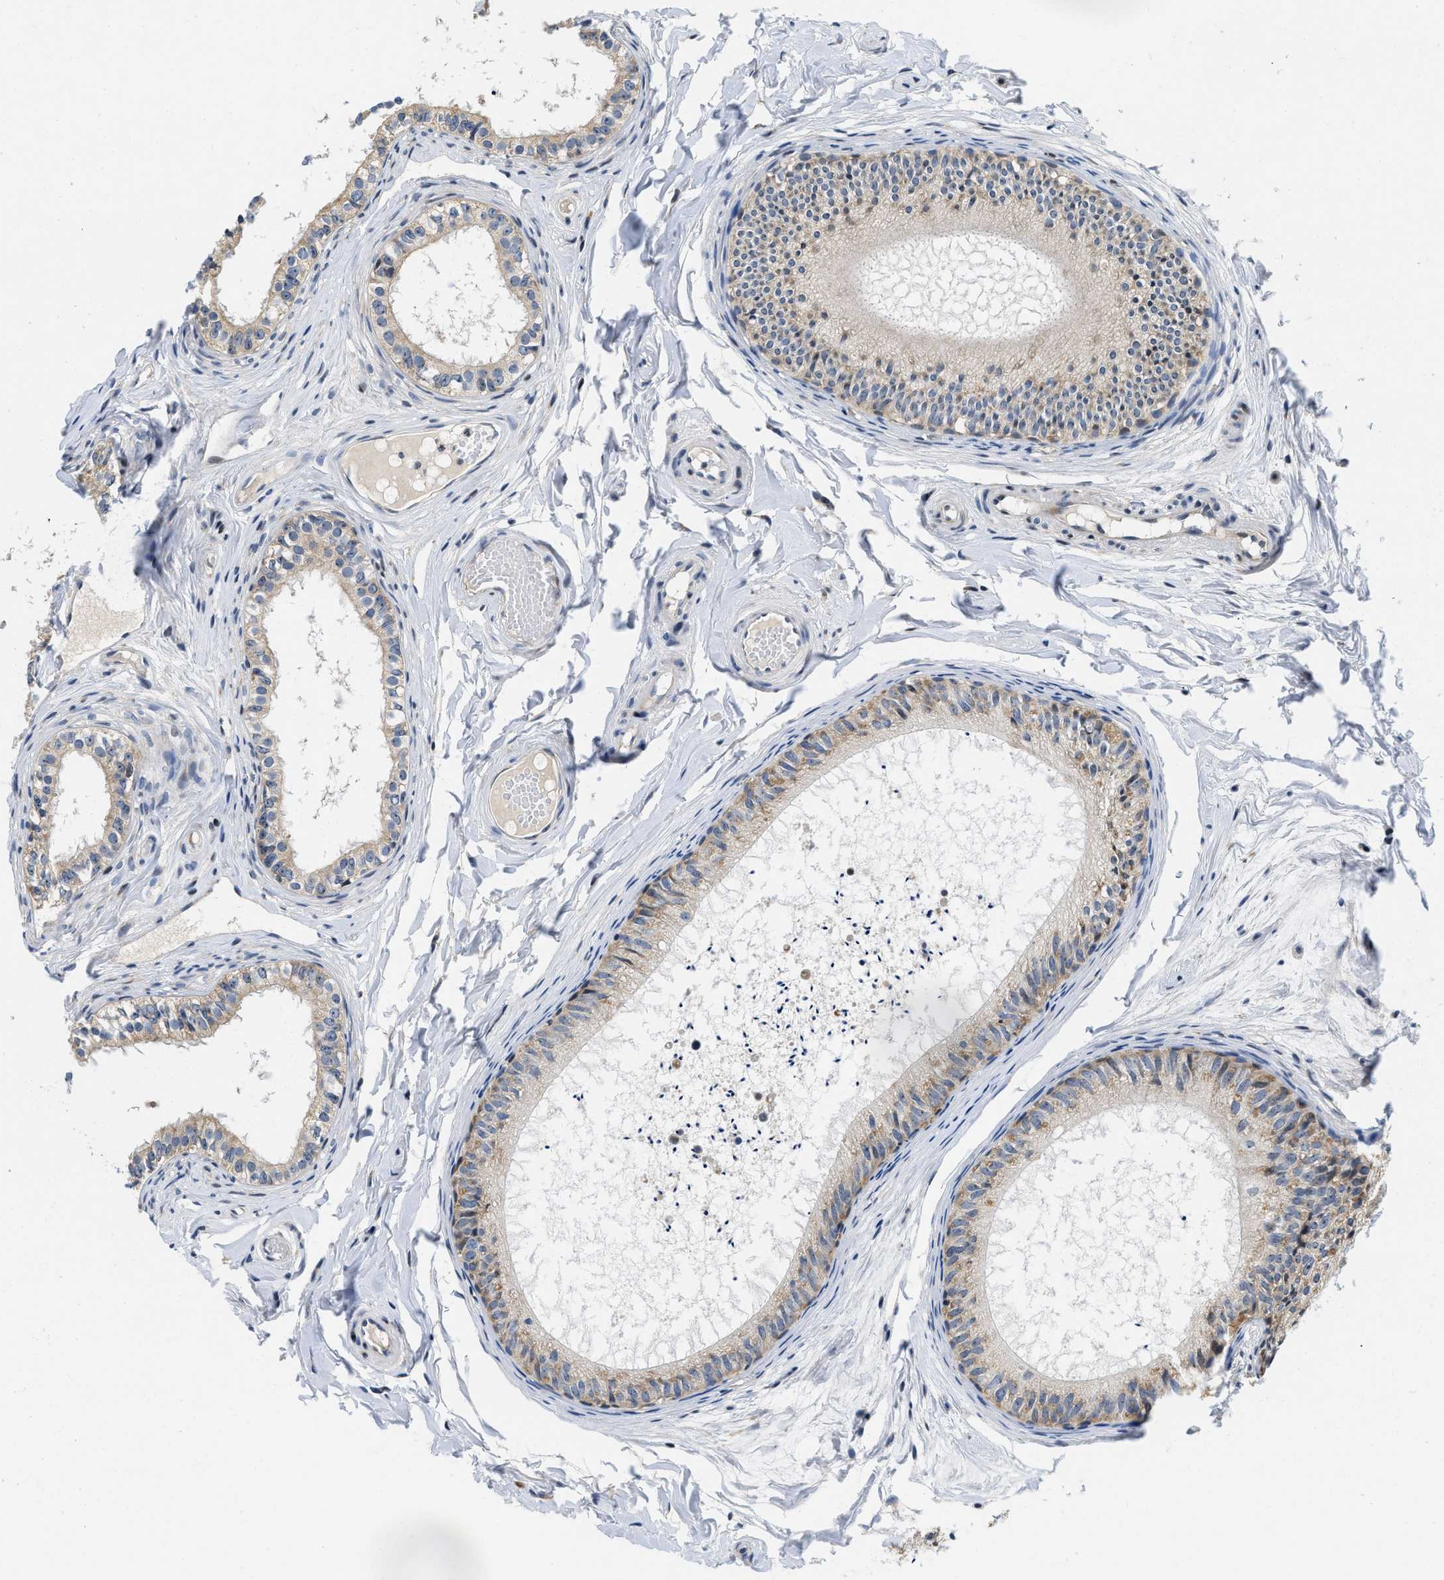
{"staining": {"intensity": "weak", "quantity": "25%-75%", "location": "cytoplasmic/membranous"}, "tissue": "epididymis", "cell_type": "Glandular cells", "image_type": "normal", "snomed": [{"axis": "morphology", "description": "Normal tissue, NOS"}, {"axis": "topography", "description": "Epididymis"}], "caption": "A low amount of weak cytoplasmic/membranous staining is appreciated in about 25%-75% of glandular cells in benign epididymis.", "gene": "IKBKE", "patient": {"sex": "male", "age": 46}}